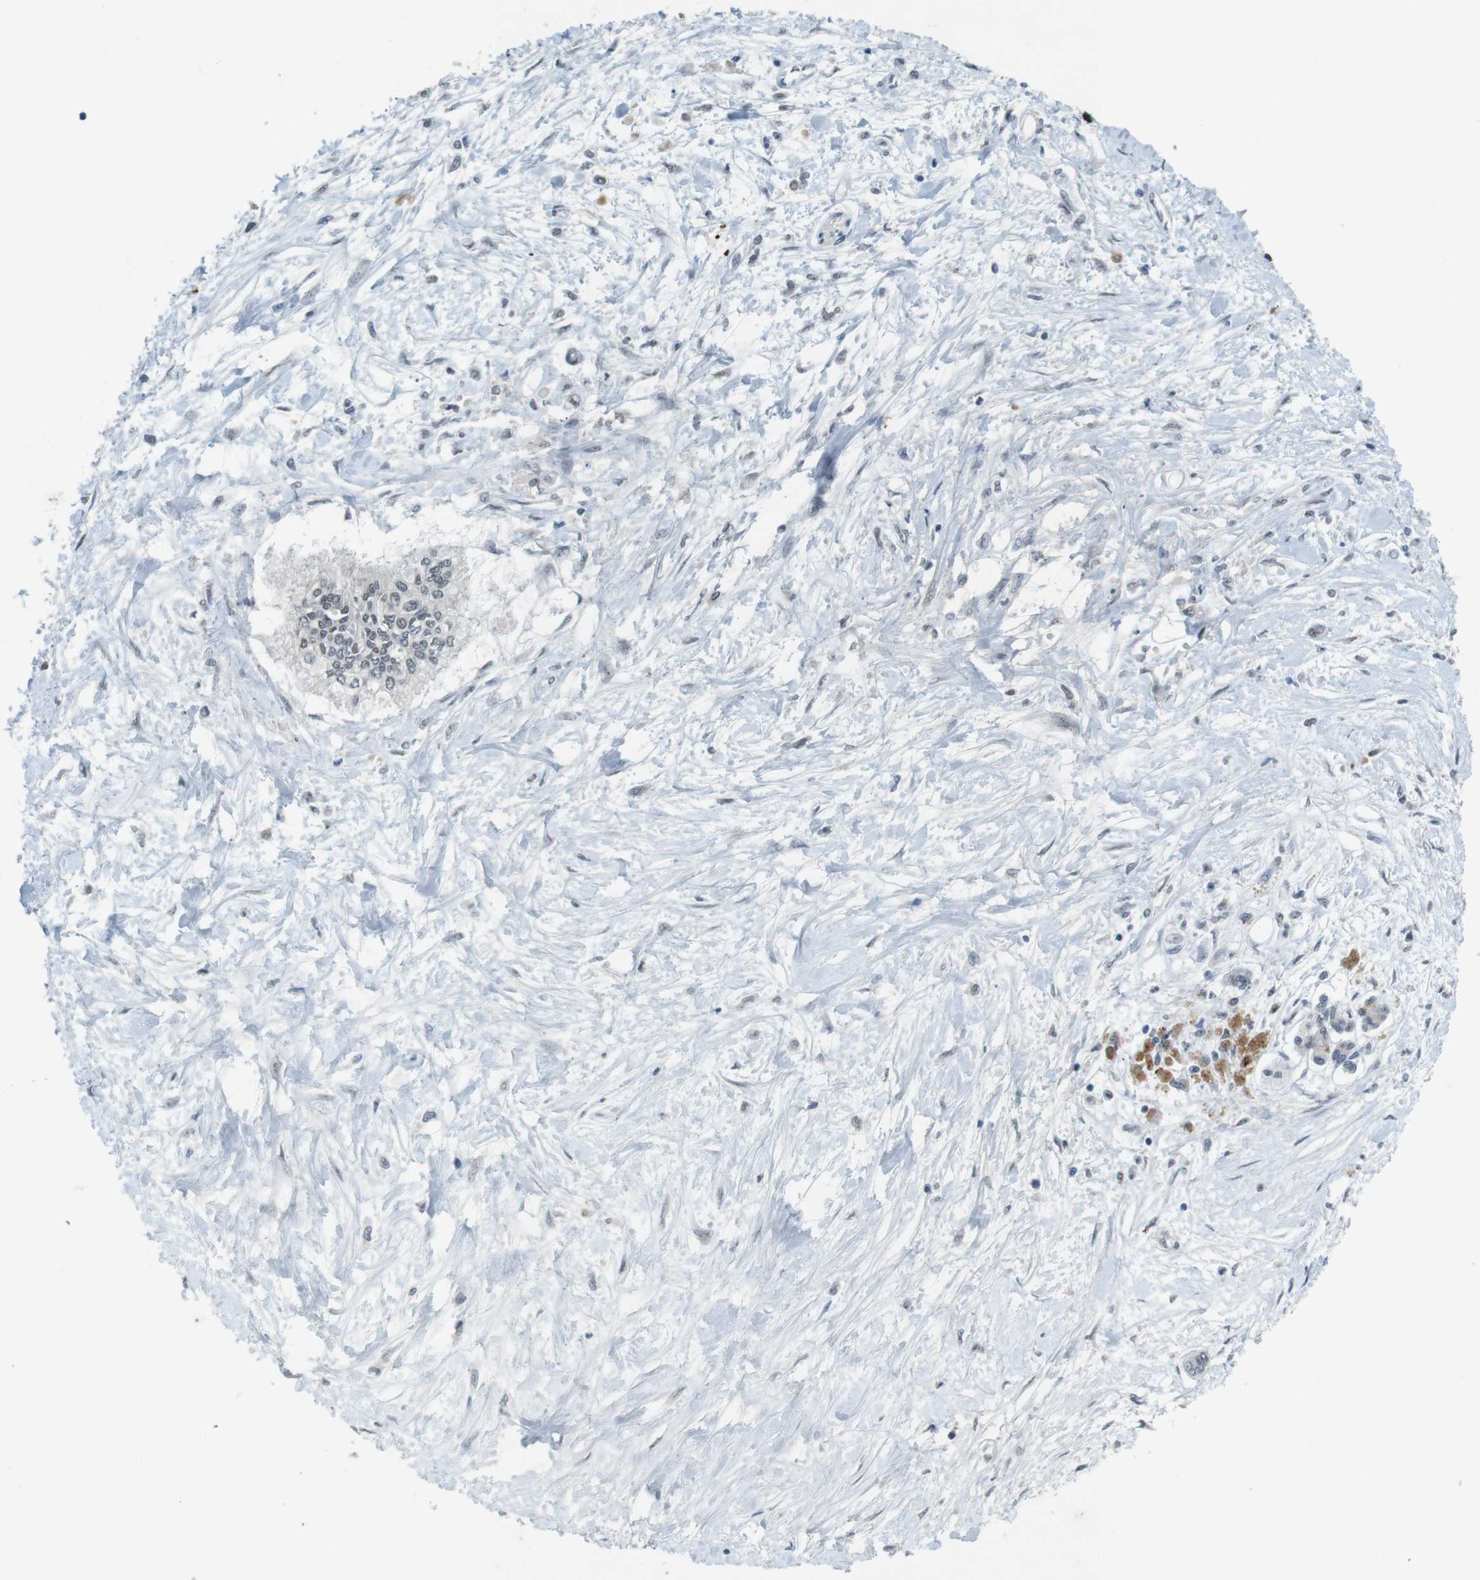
{"staining": {"intensity": "weak", "quantity": "<25%", "location": "nuclear"}, "tissue": "pancreatic cancer", "cell_type": "Tumor cells", "image_type": "cancer", "snomed": [{"axis": "morphology", "description": "Adenocarcinoma, NOS"}, {"axis": "topography", "description": "Pancreas"}], "caption": "Immunohistochemistry photomicrograph of adenocarcinoma (pancreatic) stained for a protein (brown), which exhibits no expression in tumor cells. (DAB (3,3'-diaminobenzidine) IHC, high magnification).", "gene": "USP7", "patient": {"sex": "female", "age": 77}}